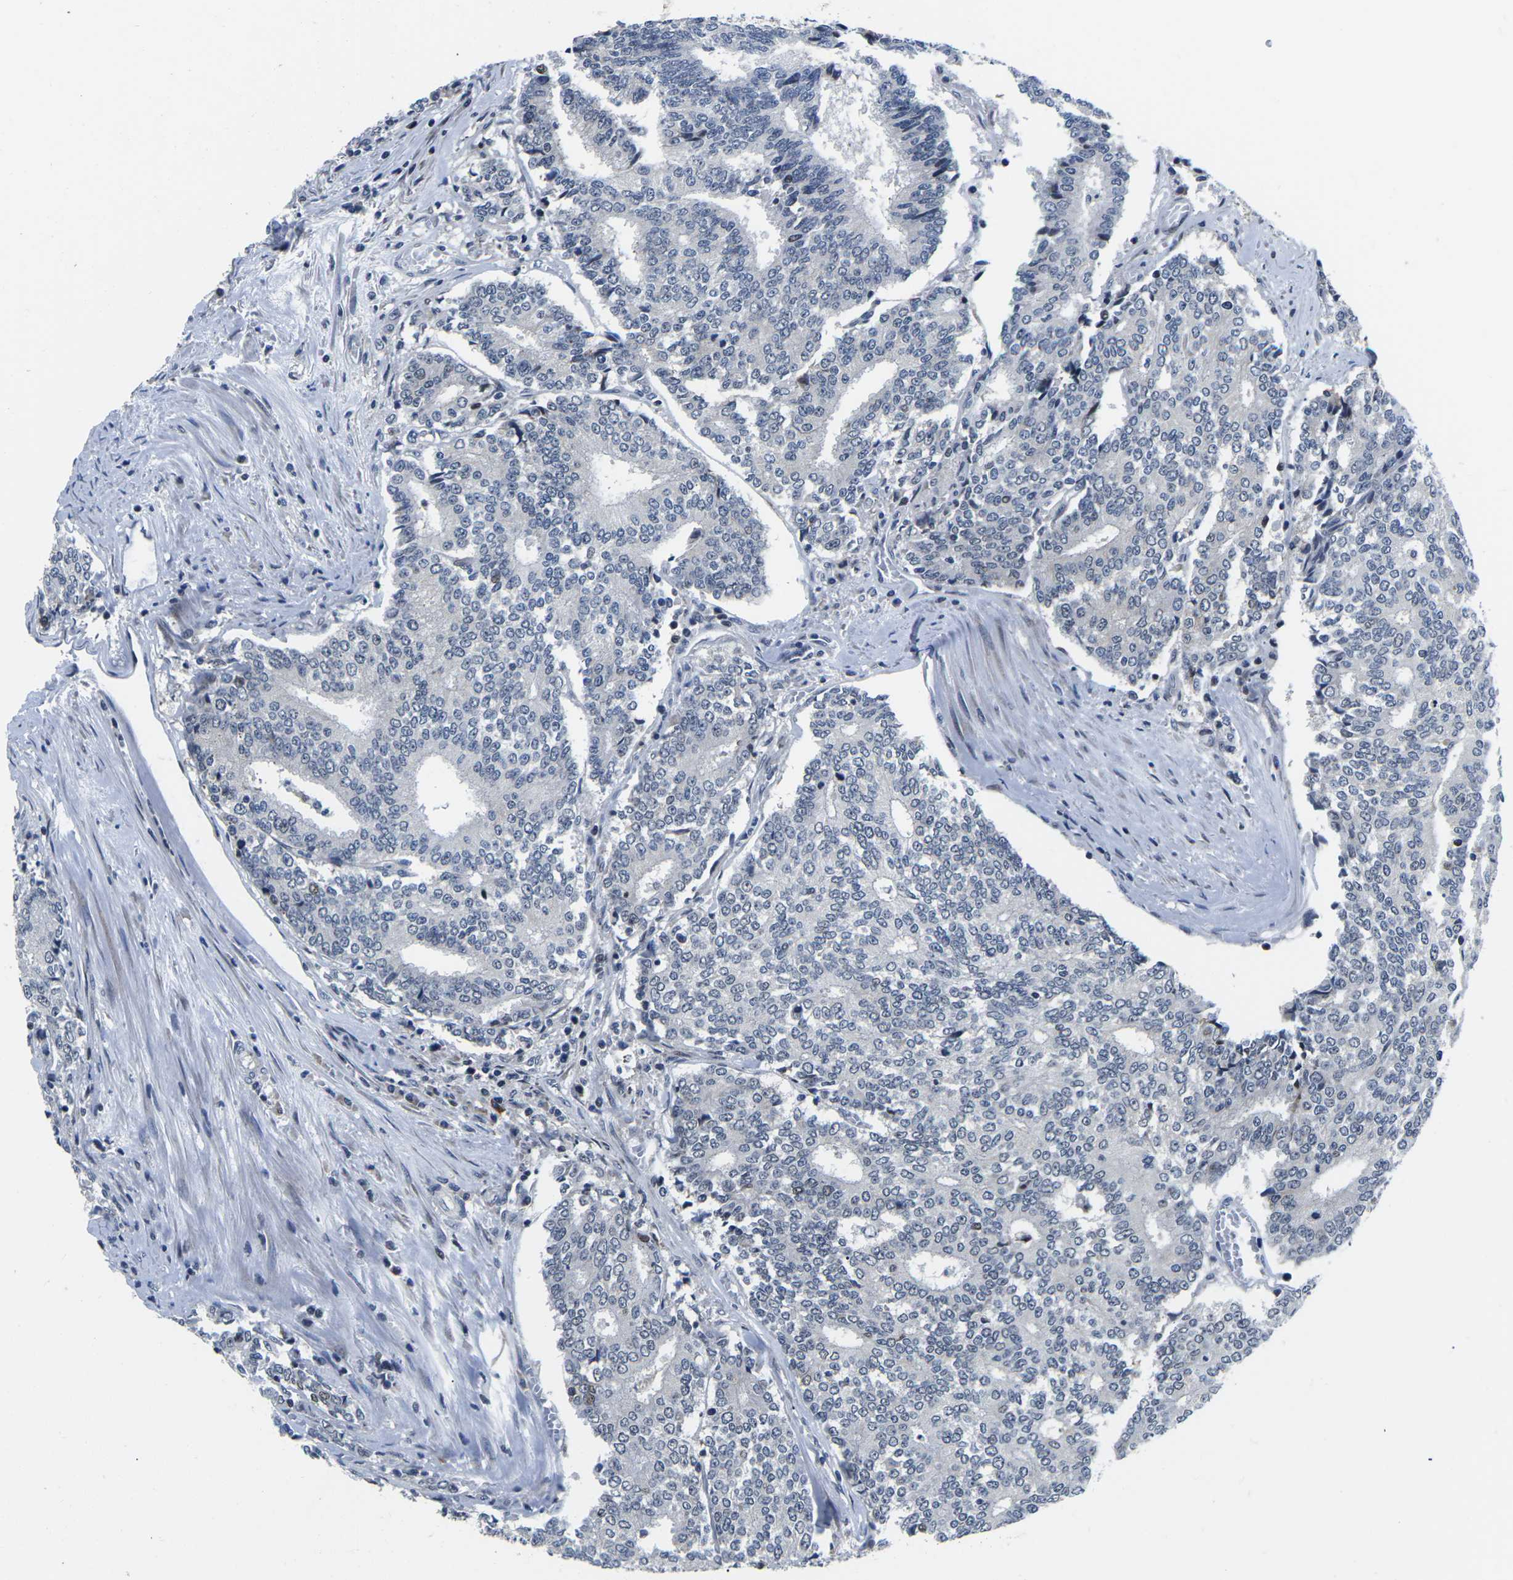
{"staining": {"intensity": "negative", "quantity": "none", "location": "none"}, "tissue": "prostate cancer", "cell_type": "Tumor cells", "image_type": "cancer", "snomed": [{"axis": "morphology", "description": "Normal tissue, NOS"}, {"axis": "morphology", "description": "Adenocarcinoma, High grade"}, {"axis": "topography", "description": "Prostate"}, {"axis": "topography", "description": "Seminal veicle"}], "caption": "High power microscopy histopathology image of an IHC image of prostate adenocarcinoma (high-grade), revealing no significant staining in tumor cells. Brightfield microscopy of immunohistochemistry stained with DAB (brown) and hematoxylin (blue), captured at high magnification.", "gene": "CDC73", "patient": {"sex": "male", "age": 55}}